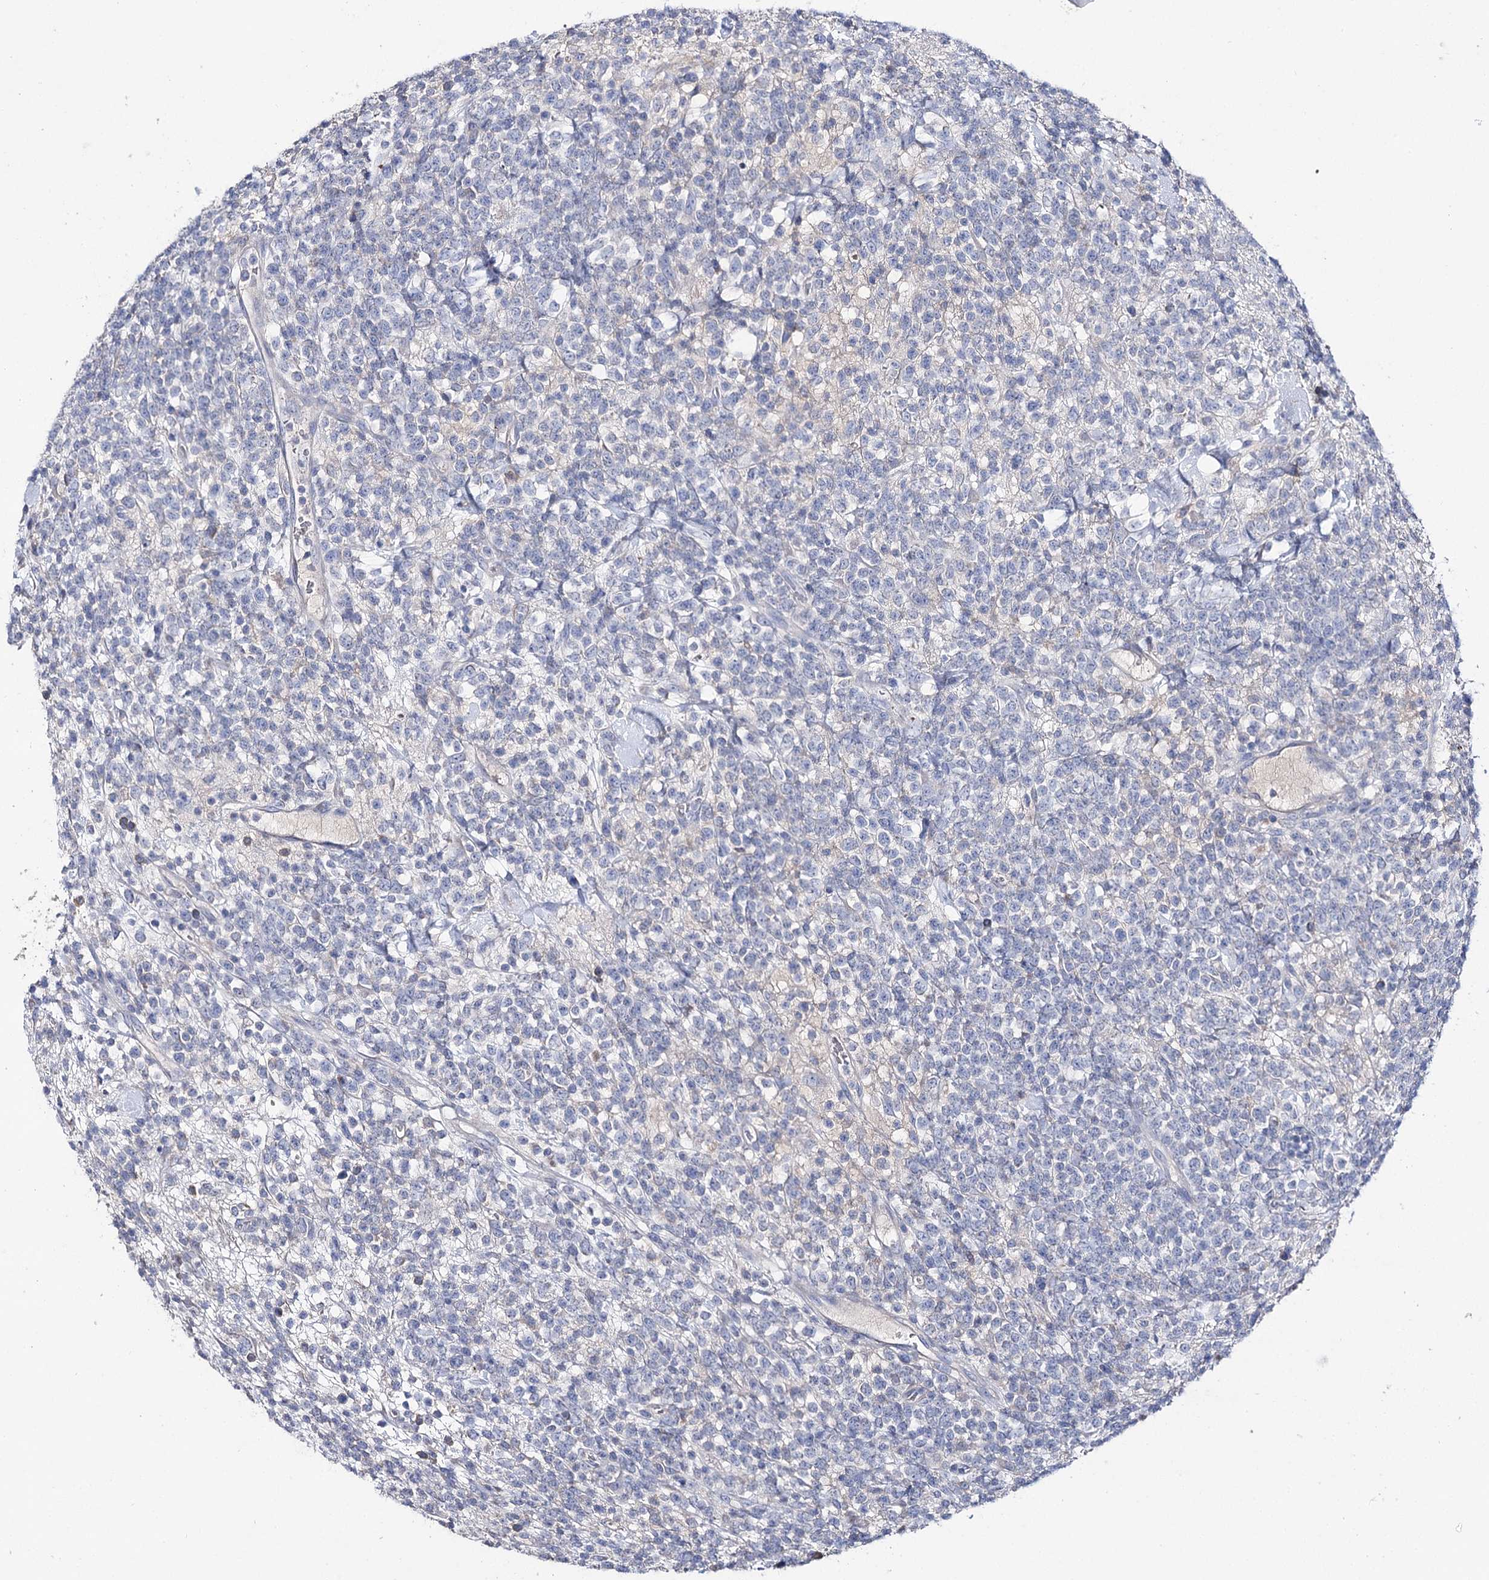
{"staining": {"intensity": "negative", "quantity": "none", "location": "none"}, "tissue": "lymphoma", "cell_type": "Tumor cells", "image_type": "cancer", "snomed": [{"axis": "morphology", "description": "Malignant lymphoma, non-Hodgkin's type, High grade"}, {"axis": "topography", "description": "Colon"}], "caption": "This image is of high-grade malignant lymphoma, non-Hodgkin's type stained with immunohistochemistry (IHC) to label a protein in brown with the nuclei are counter-stained blue. There is no staining in tumor cells.", "gene": "NRAP", "patient": {"sex": "female", "age": 53}}